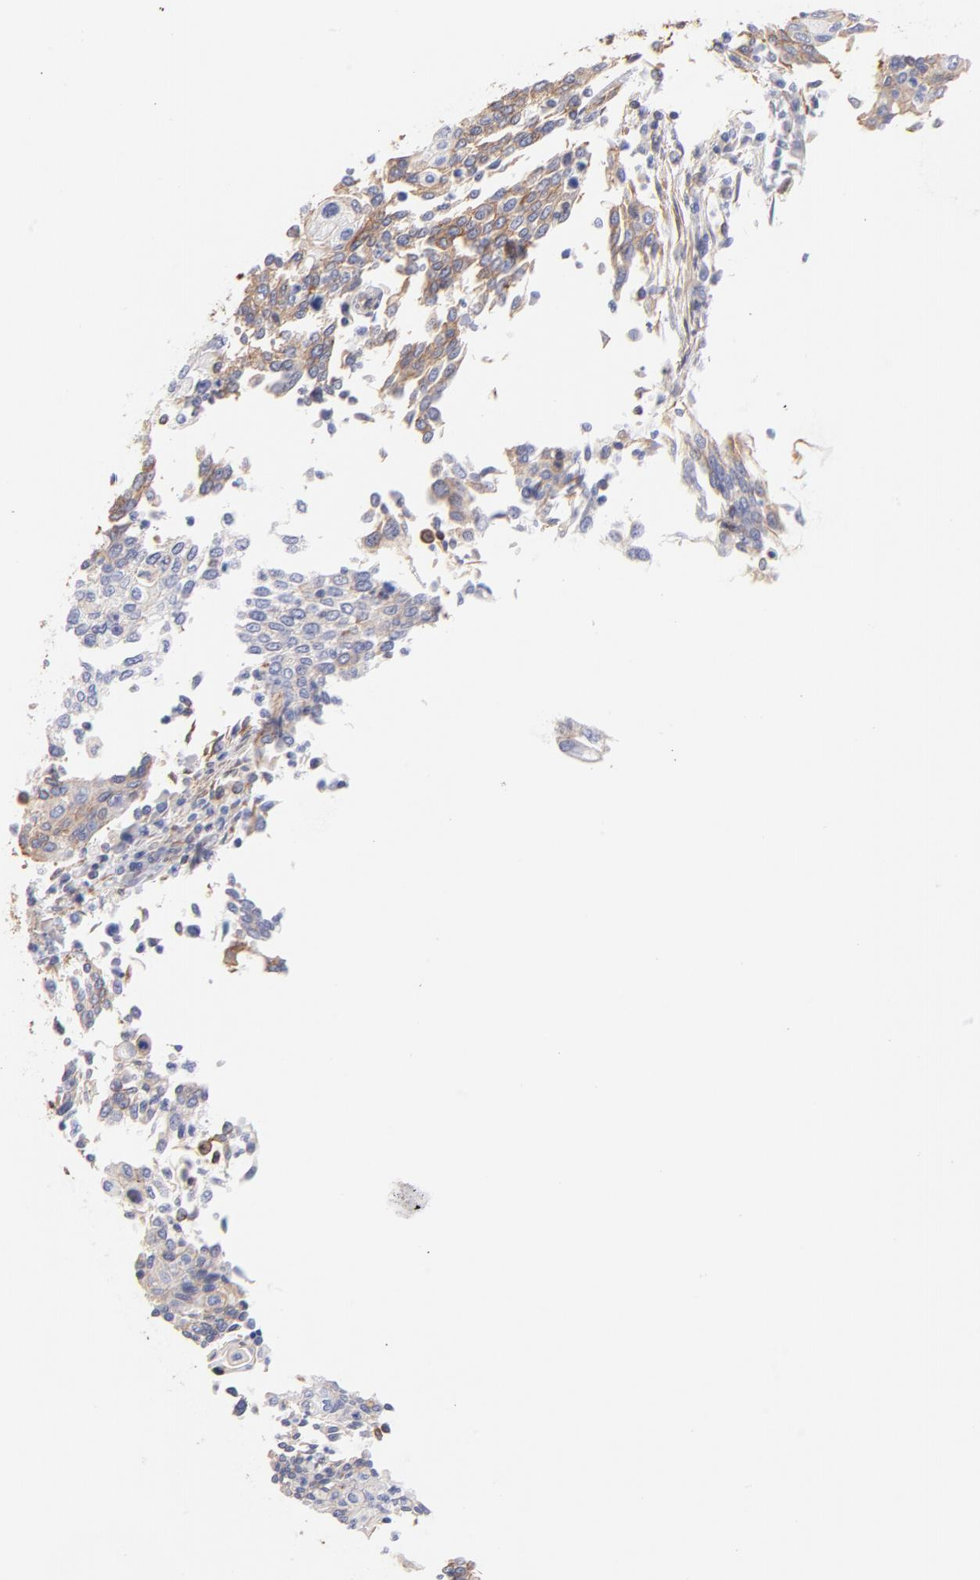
{"staining": {"intensity": "weak", "quantity": ">75%", "location": "cytoplasmic/membranous"}, "tissue": "cervical cancer", "cell_type": "Tumor cells", "image_type": "cancer", "snomed": [{"axis": "morphology", "description": "Squamous cell carcinoma, NOS"}, {"axis": "topography", "description": "Cervix"}], "caption": "Immunohistochemistry (IHC) of human squamous cell carcinoma (cervical) exhibits low levels of weak cytoplasmic/membranous staining in approximately >75% of tumor cells.", "gene": "PLEC", "patient": {"sex": "female", "age": 40}}